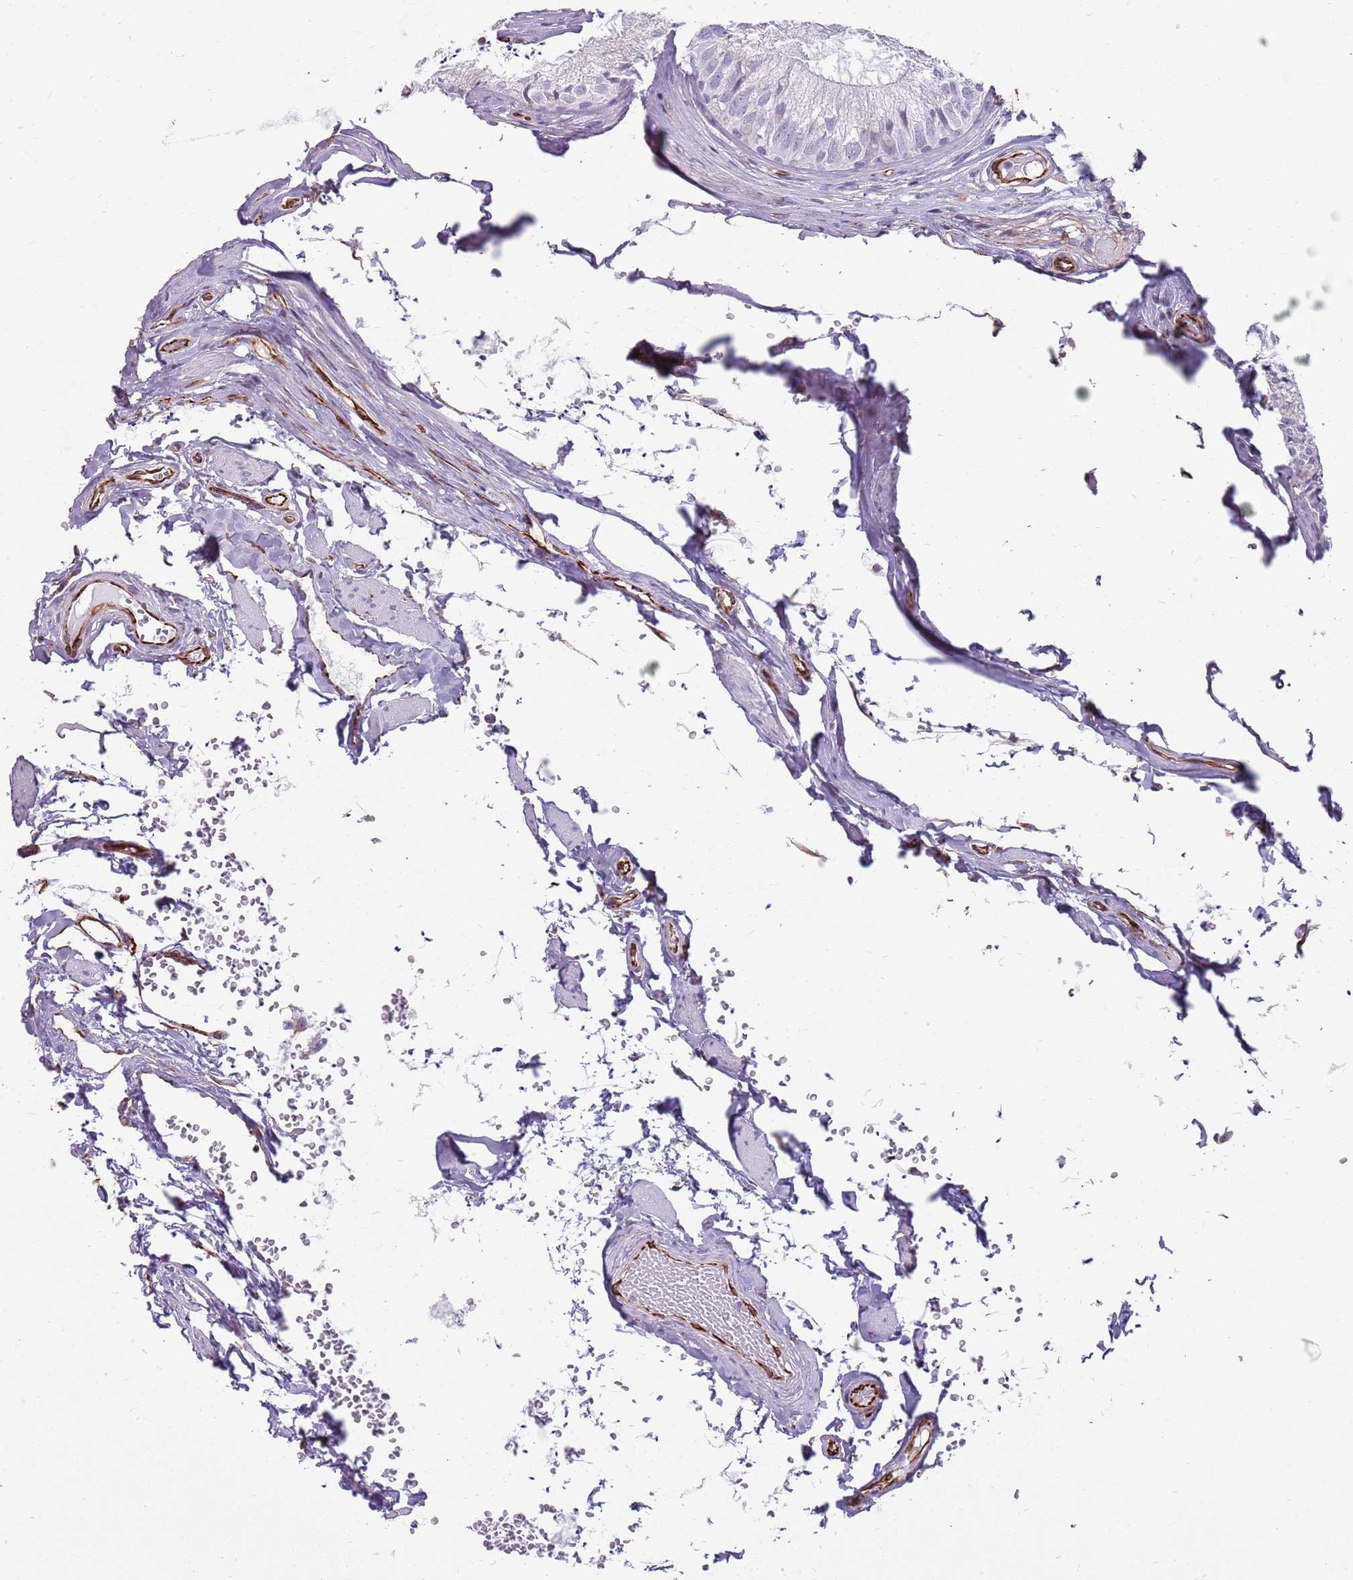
{"staining": {"intensity": "negative", "quantity": "none", "location": "none"}, "tissue": "epididymis", "cell_type": "Glandular cells", "image_type": "normal", "snomed": [{"axis": "morphology", "description": "Normal tissue, NOS"}, {"axis": "topography", "description": "Epididymis"}], "caption": "Immunohistochemistry histopathology image of benign epididymis: human epididymis stained with DAB exhibits no significant protein staining in glandular cells.", "gene": "ENSG00000271254", "patient": {"sex": "male", "age": 79}}